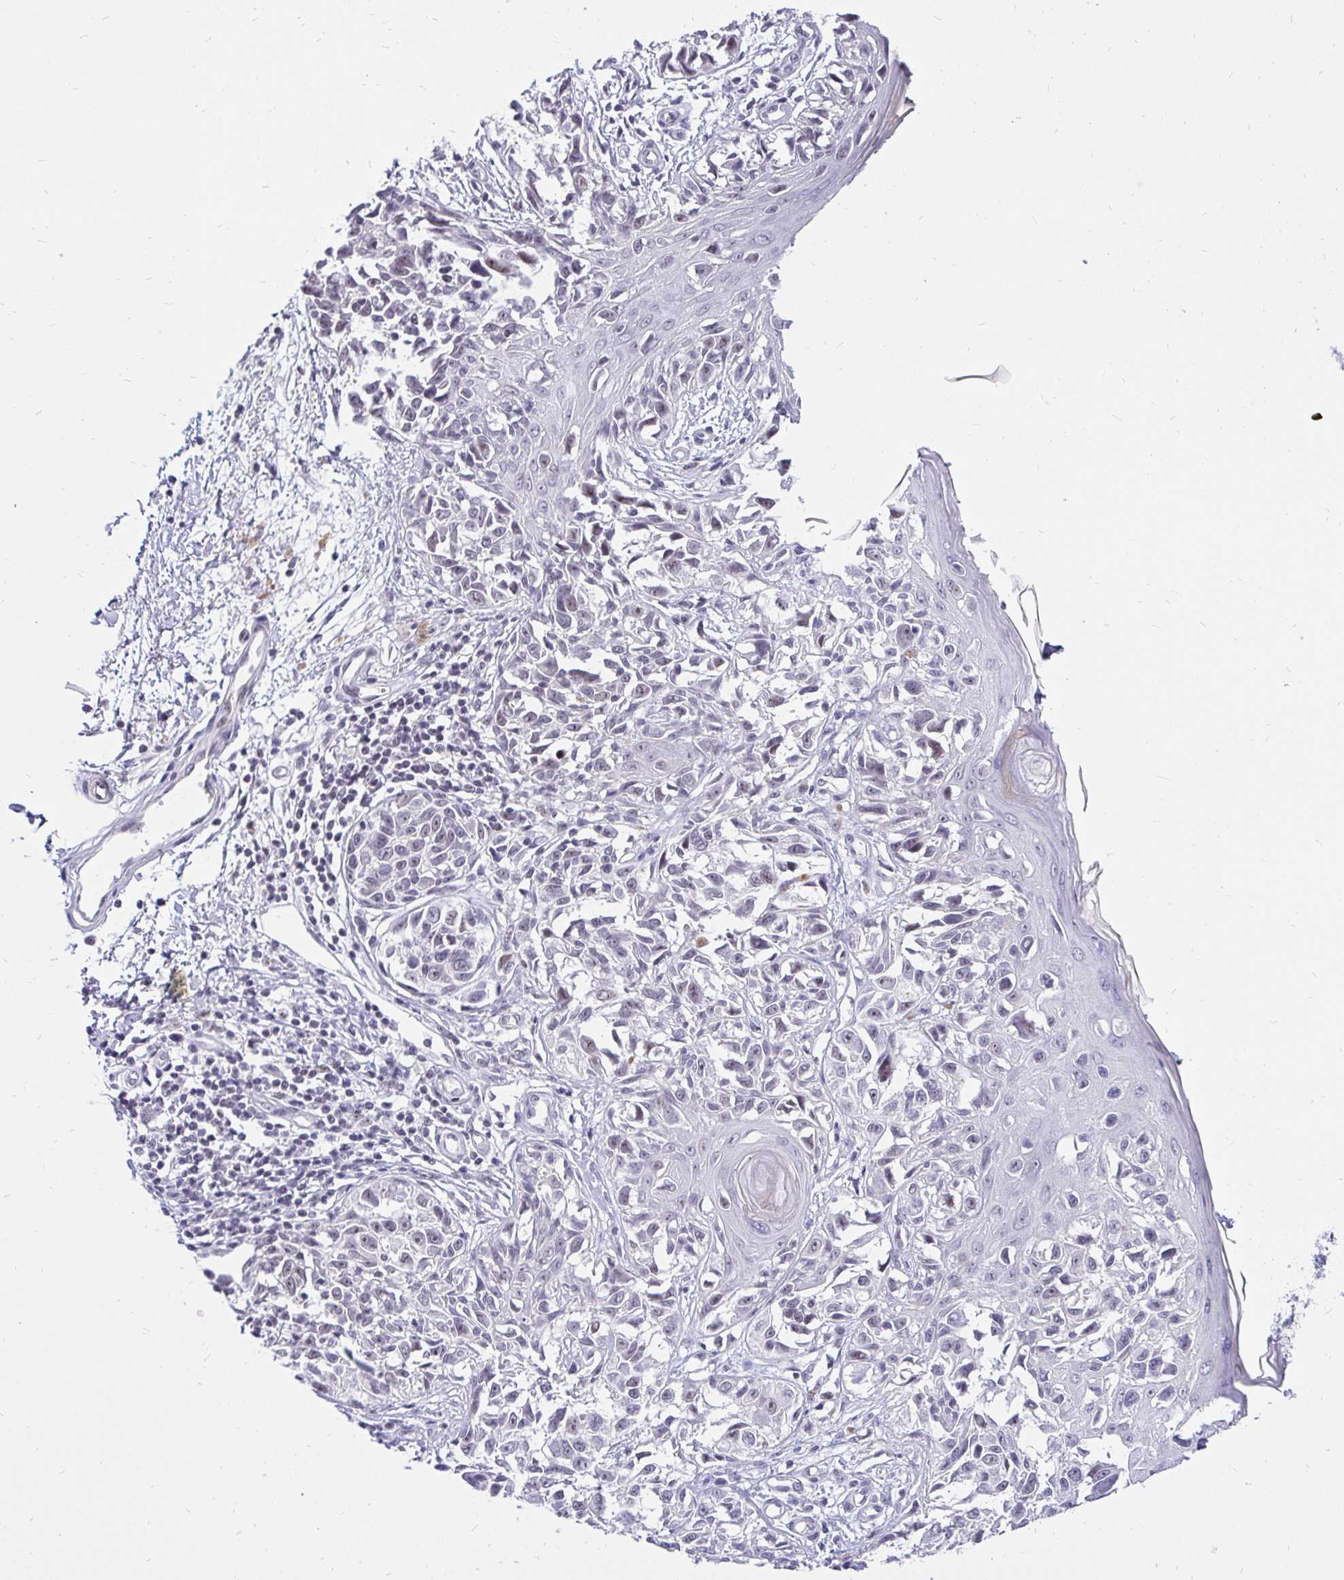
{"staining": {"intensity": "negative", "quantity": "none", "location": "none"}, "tissue": "melanoma", "cell_type": "Tumor cells", "image_type": "cancer", "snomed": [{"axis": "morphology", "description": "Malignant melanoma, NOS"}, {"axis": "topography", "description": "Skin"}], "caption": "DAB immunohistochemical staining of melanoma shows no significant expression in tumor cells.", "gene": "ZNF860", "patient": {"sex": "male", "age": 73}}